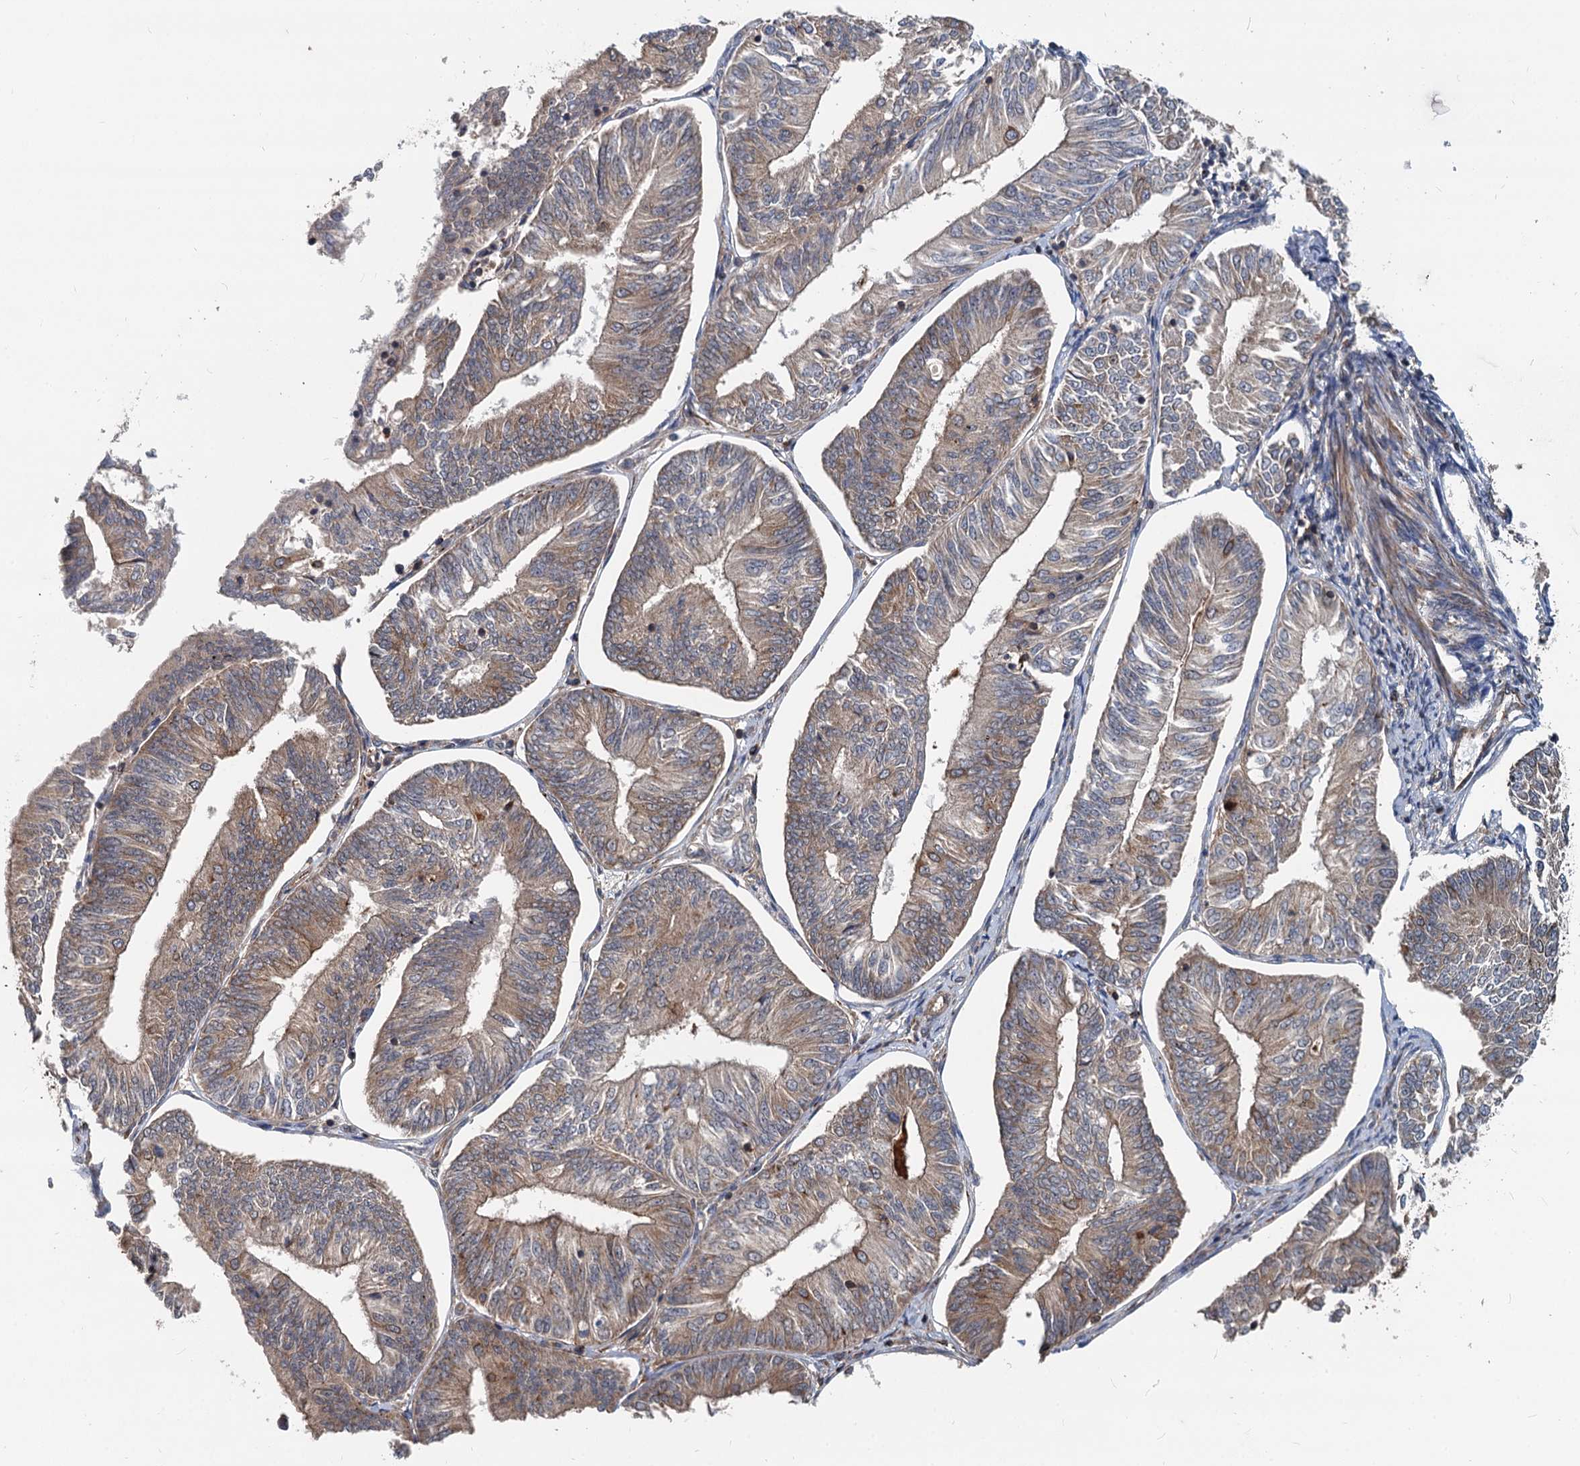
{"staining": {"intensity": "weak", "quantity": "25%-75%", "location": "cytoplasmic/membranous"}, "tissue": "endometrial cancer", "cell_type": "Tumor cells", "image_type": "cancer", "snomed": [{"axis": "morphology", "description": "Adenocarcinoma, NOS"}, {"axis": "topography", "description": "Endometrium"}], "caption": "Endometrial adenocarcinoma tissue shows weak cytoplasmic/membranous staining in about 25%-75% of tumor cells, visualized by immunohistochemistry.", "gene": "STIM1", "patient": {"sex": "female", "age": 58}}